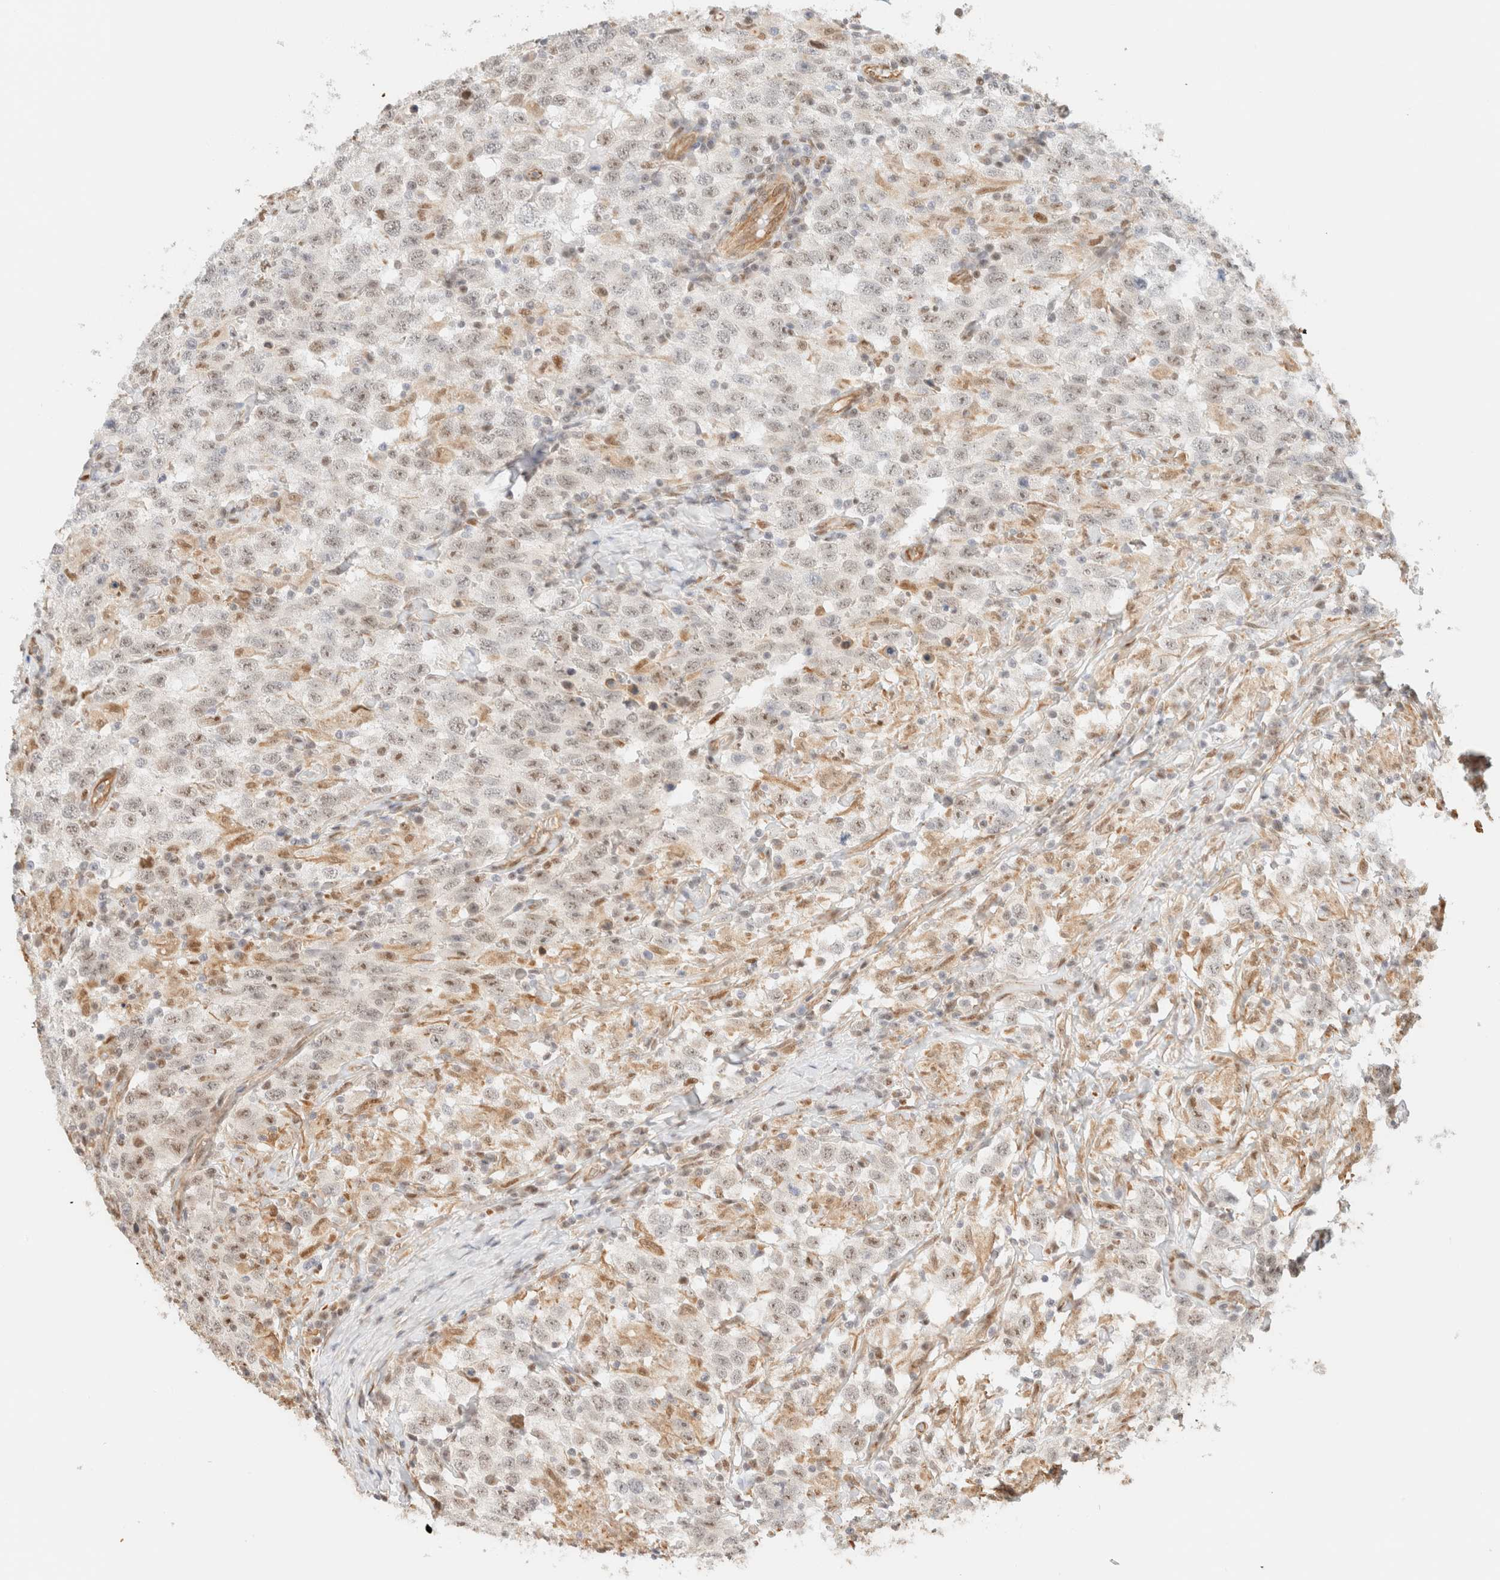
{"staining": {"intensity": "weak", "quantity": ">75%", "location": "nuclear"}, "tissue": "testis cancer", "cell_type": "Tumor cells", "image_type": "cancer", "snomed": [{"axis": "morphology", "description": "Seminoma, NOS"}, {"axis": "topography", "description": "Testis"}], "caption": "IHC of testis cancer (seminoma) reveals low levels of weak nuclear positivity in about >75% of tumor cells.", "gene": "ARID5A", "patient": {"sex": "male", "age": 41}}